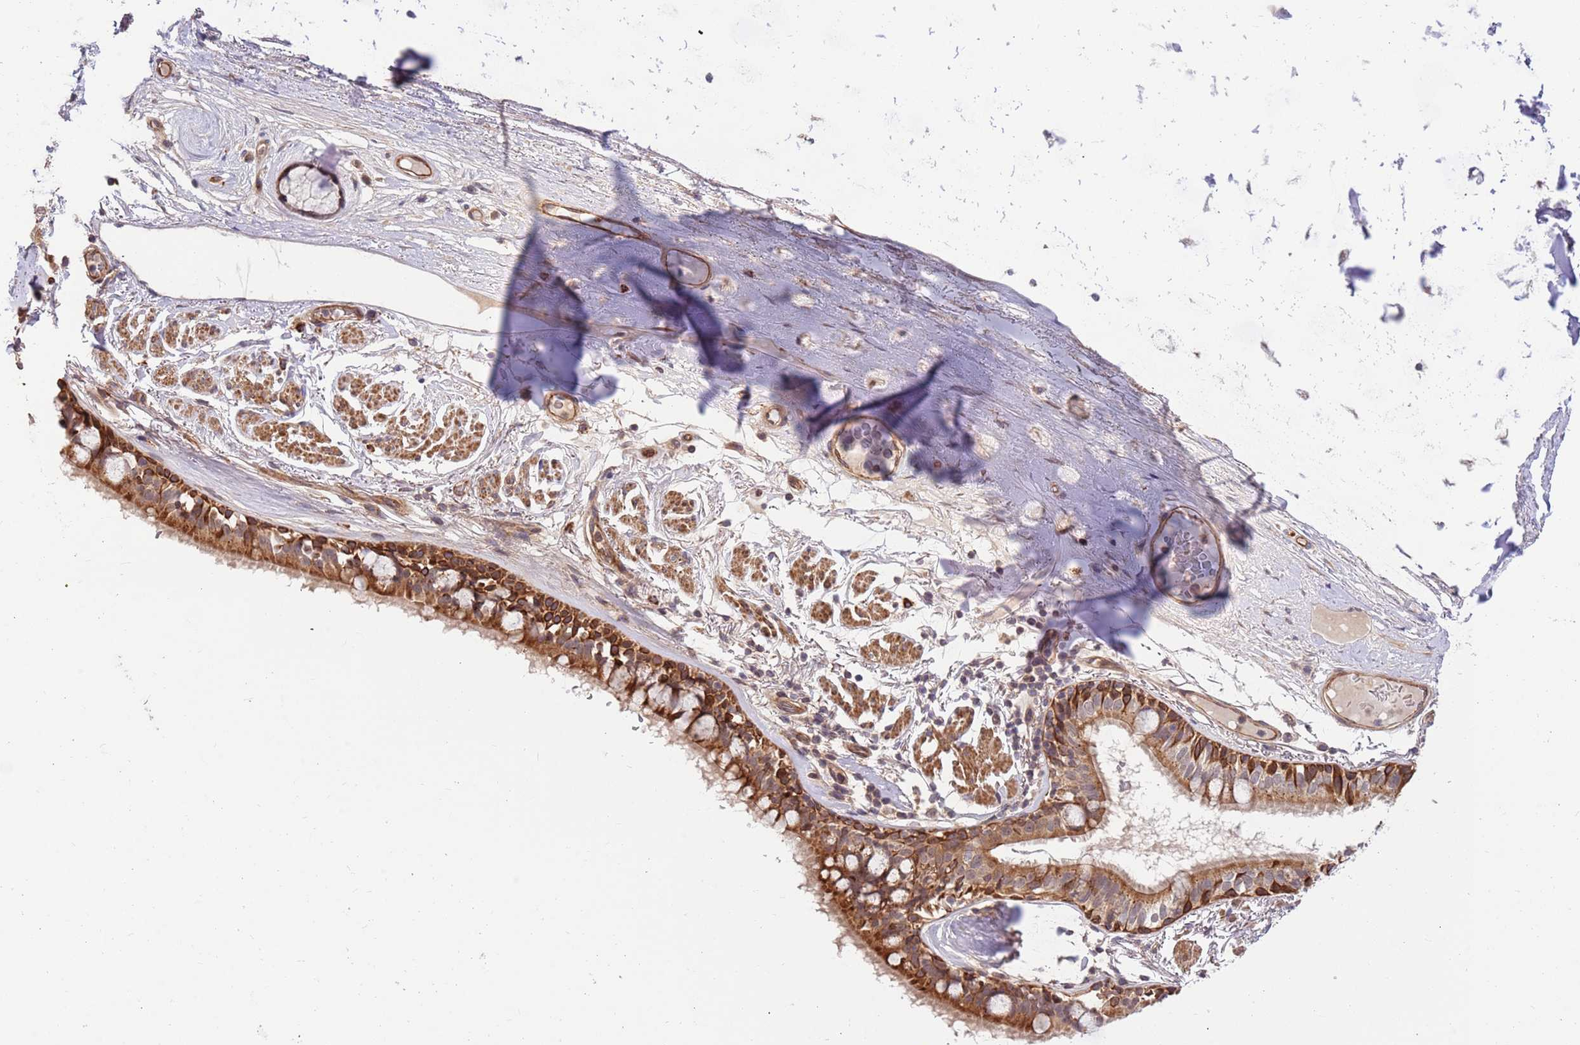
{"staining": {"intensity": "strong", "quantity": ">75%", "location": "cytoplasmic/membranous"}, "tissue": "bronchus", "cell_type": "Respiratory epithelial cells", "image_type": "normal", "snomed": [{"axis": "morphology", "description": "Normal tissue, NOS"}, {"axis": "topography", "description": "Bronchus"}], "caption": "A high-resolution histopathology image shows immunohistochemistry (IHC) staining of normal bronchus, which demonstrates strong cytoplasmic/membranous staining in about >75% of respiratory epithelial cells.", "gene": "HAUS3", "patient": {"sex": "male", "age": 70}}